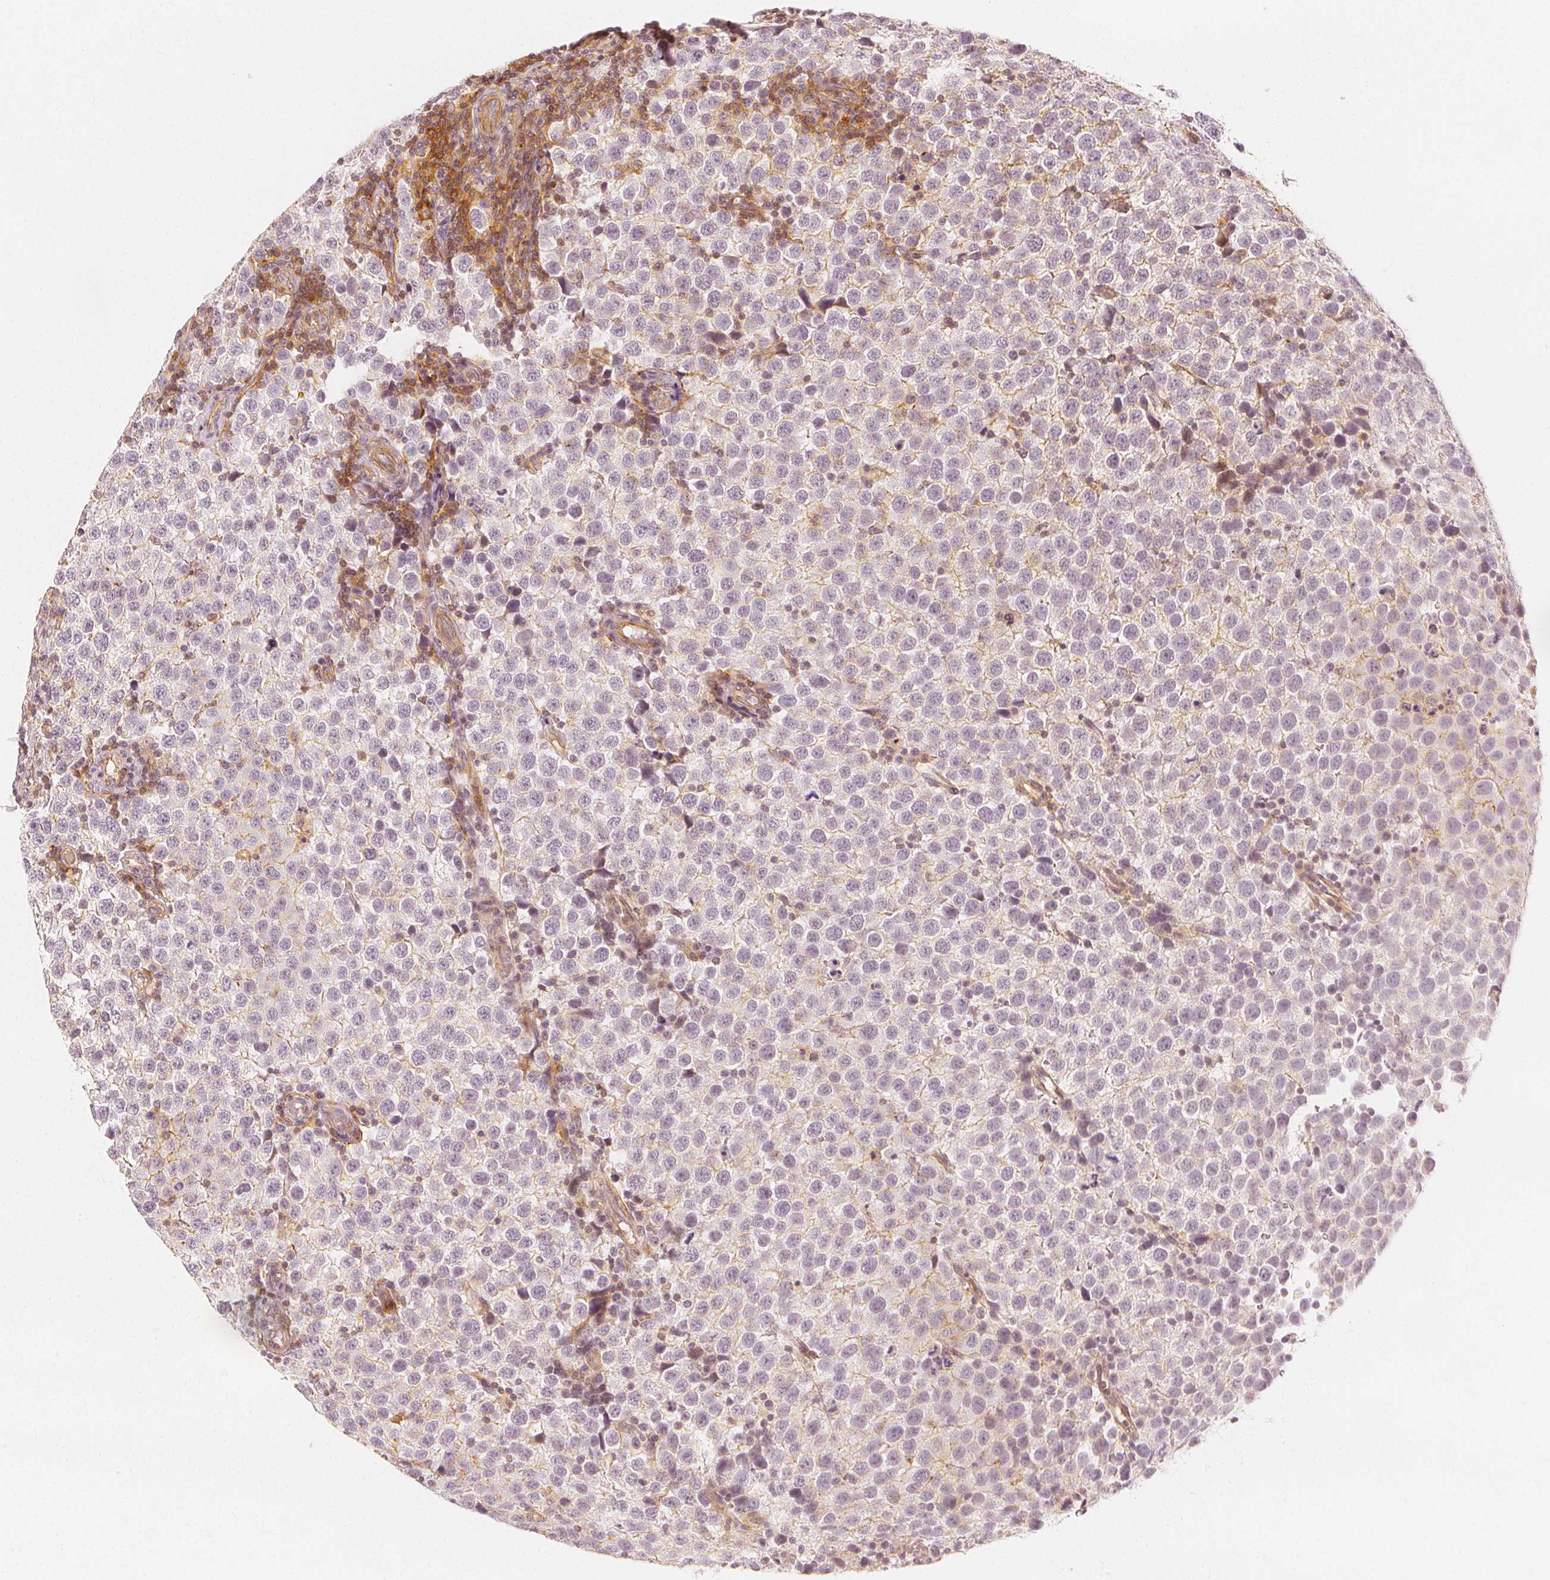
{"staining": {"intensity": "weak", "quantity": "<25%", "location": "cytoplasmic/membranous"}, "tissue": "testis cancer", "cell_type": "Tumor cells", "image_type": "cancer", "snomed": [{"axis": "morphology", "description": "Seminoma, NOS"}, {"axis": "topography", "description": "Testis"}], "caption": "Immunohistochemistry (IHC) of testis cancer (seminoma) exhibits no expression in tumor cells. (DAB immunohistochemistry (IHC) visualized using brightfield microscopy, high magnification).", "gene": "ARHGAP26", "patient": {"sex": "male", "age": 34}}